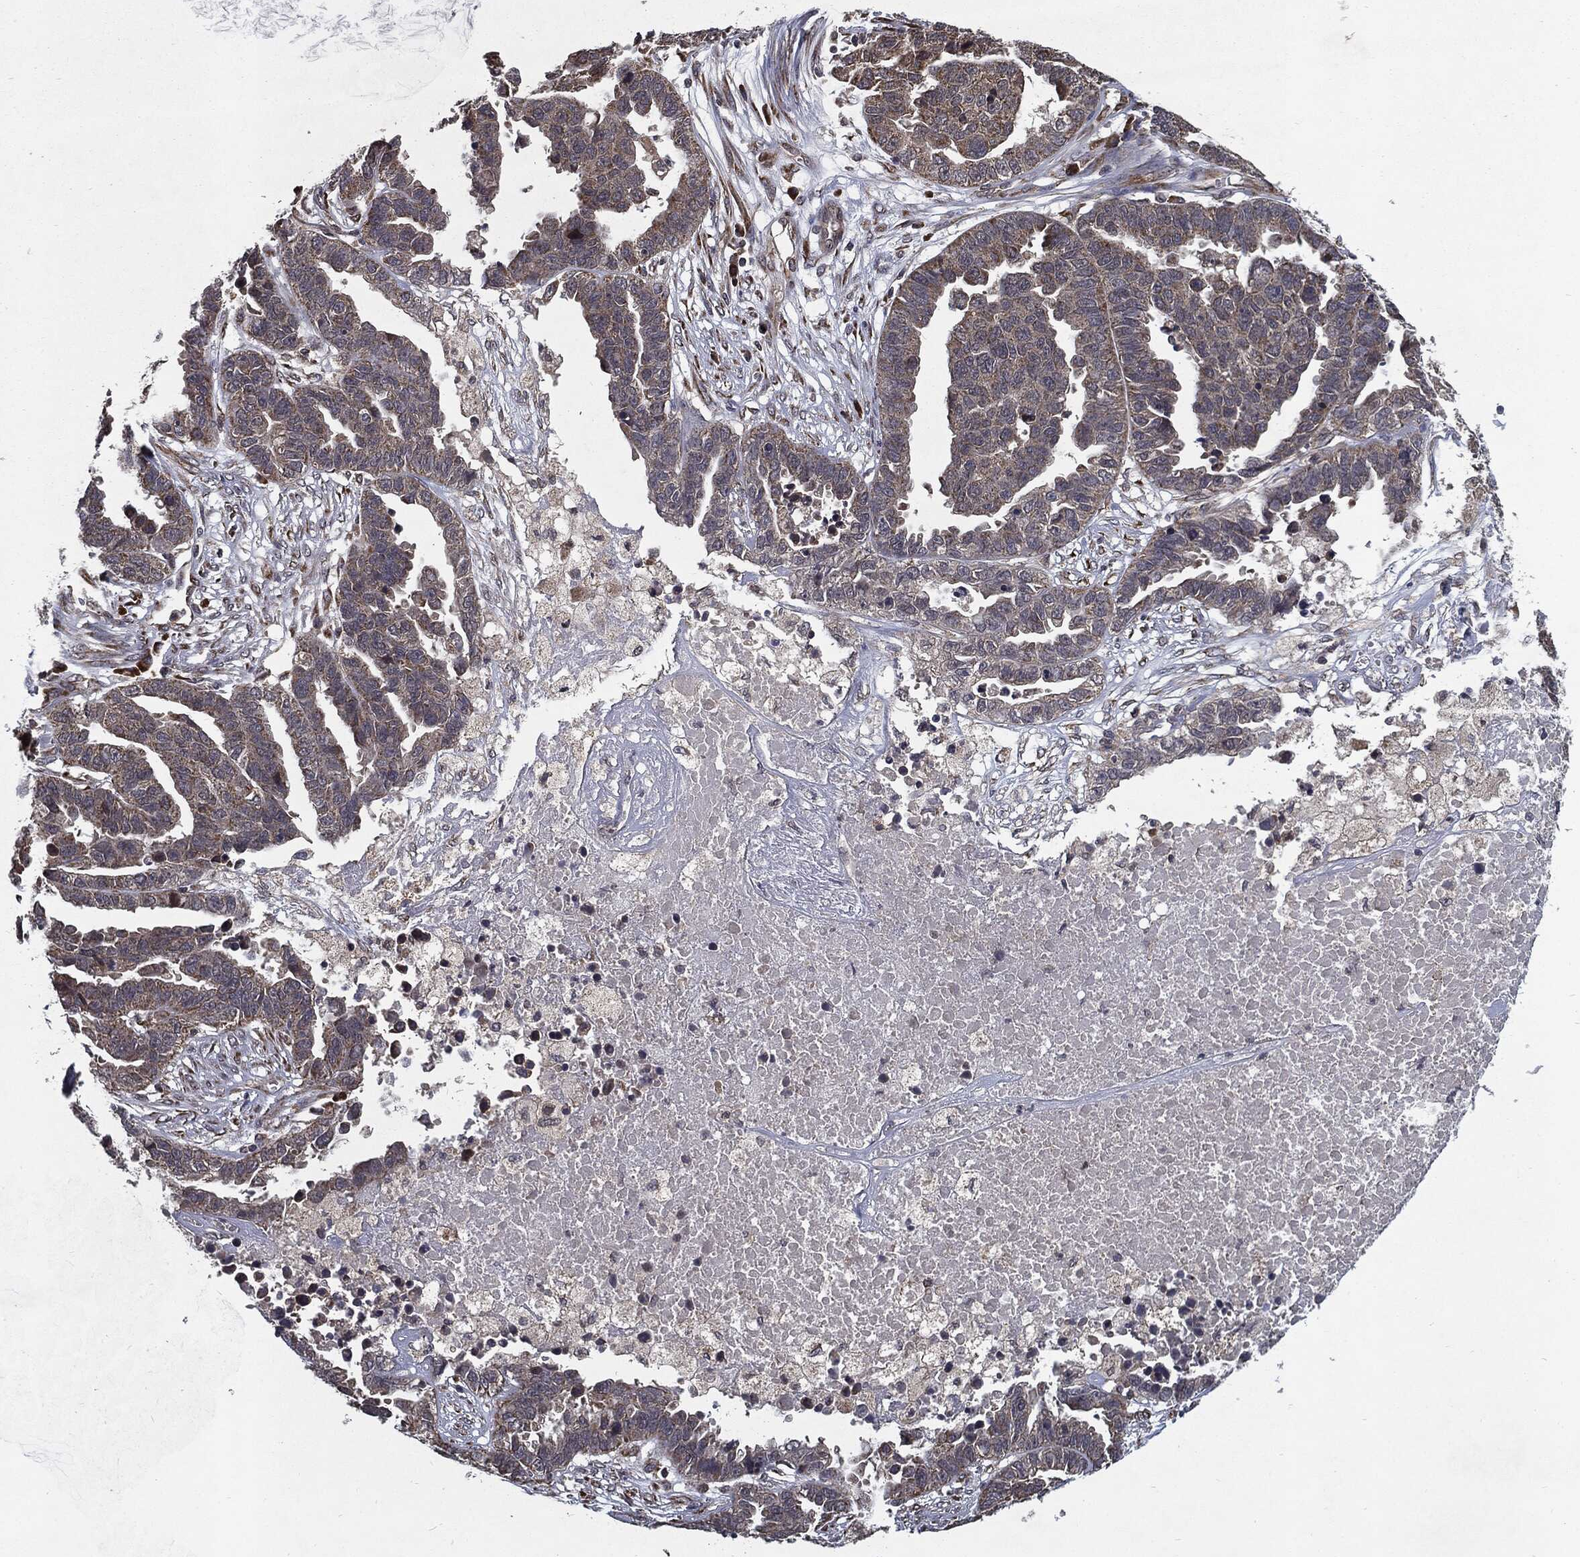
{"staining": {"intensity": "moderate", "quantity": "25%-75%", "location": "cytoplasmic/membranous"}, "tissue": "ovarian cancer", "cell_type": "Tumor cells", "image_type": "cancer", "snomed": [{"axis": "morphology", "description": "Cystadenocarcinoma, serous, NOS"}, {"axis": "topography", "description": "Ovary"}], "caption": "The image demonstrates staining of ovarian cancer (serous cystadenocarcinoma), revealing moderate cytoplasmic/membranous protein expression (brown color) within tumor cells.", "gene": "HDAC5", "patient": {"sex": "female", "age": 87}}